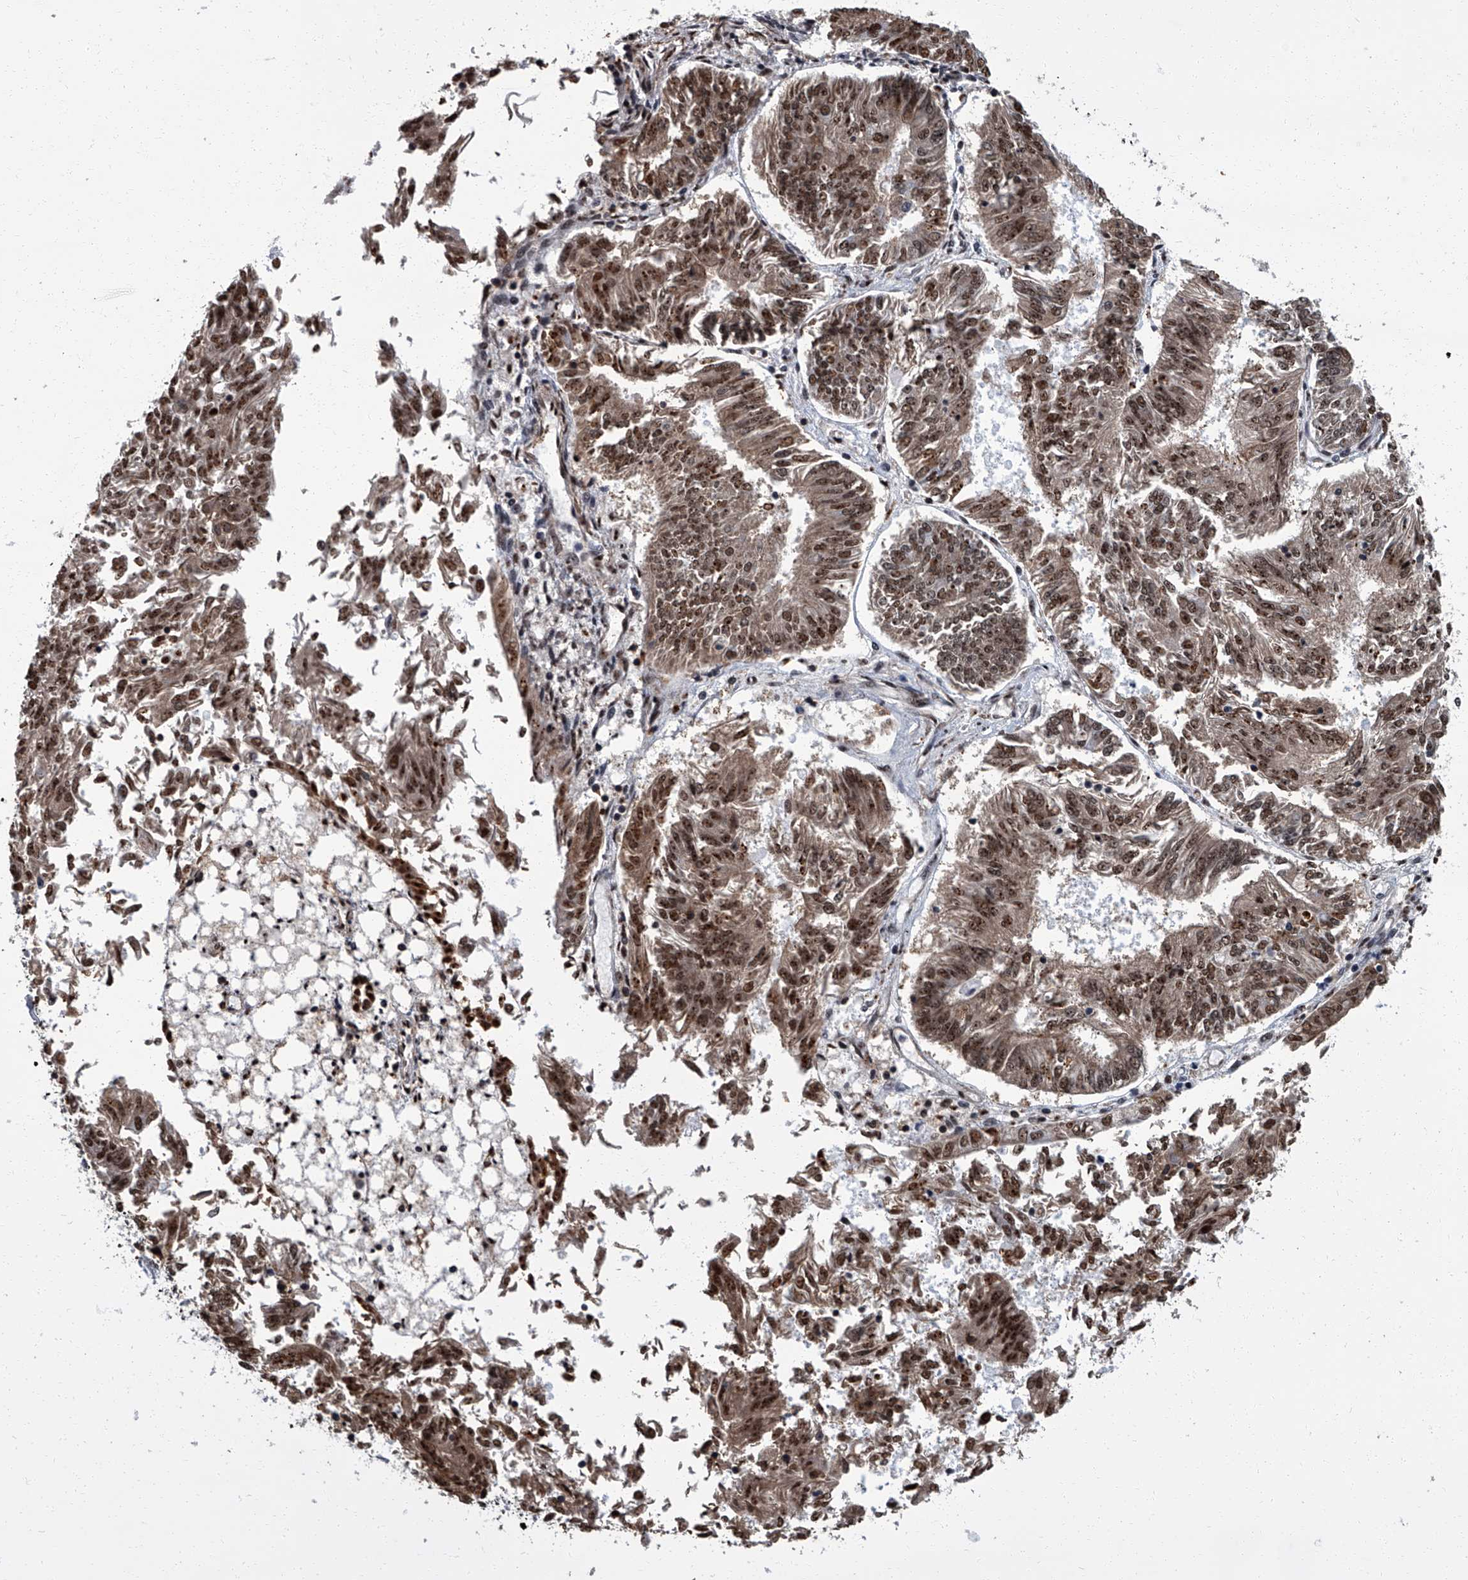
{"staining": {"intensity": "strong", "quantity": ">75%", "location": "cytoplasmic/membranous,nuclear"}, "tissue": "endometrial cancer", "cell_type": "Tumor cells", "image_type": "cancer", "snomed": [{"axis": "morphology", "description": "Adenocarcinoma, NOS"}, {"axis": "topography", "description": "Endometrium"}], "caption": "Protein expression analysis of endometrial adenocarcinoma demonstrates strong cytoplasmic/membranous and nuclear positivity in about >75% of tumor cells.", "gene": "ZNF518B", "patient": {"sex": "female", "age": 58}}